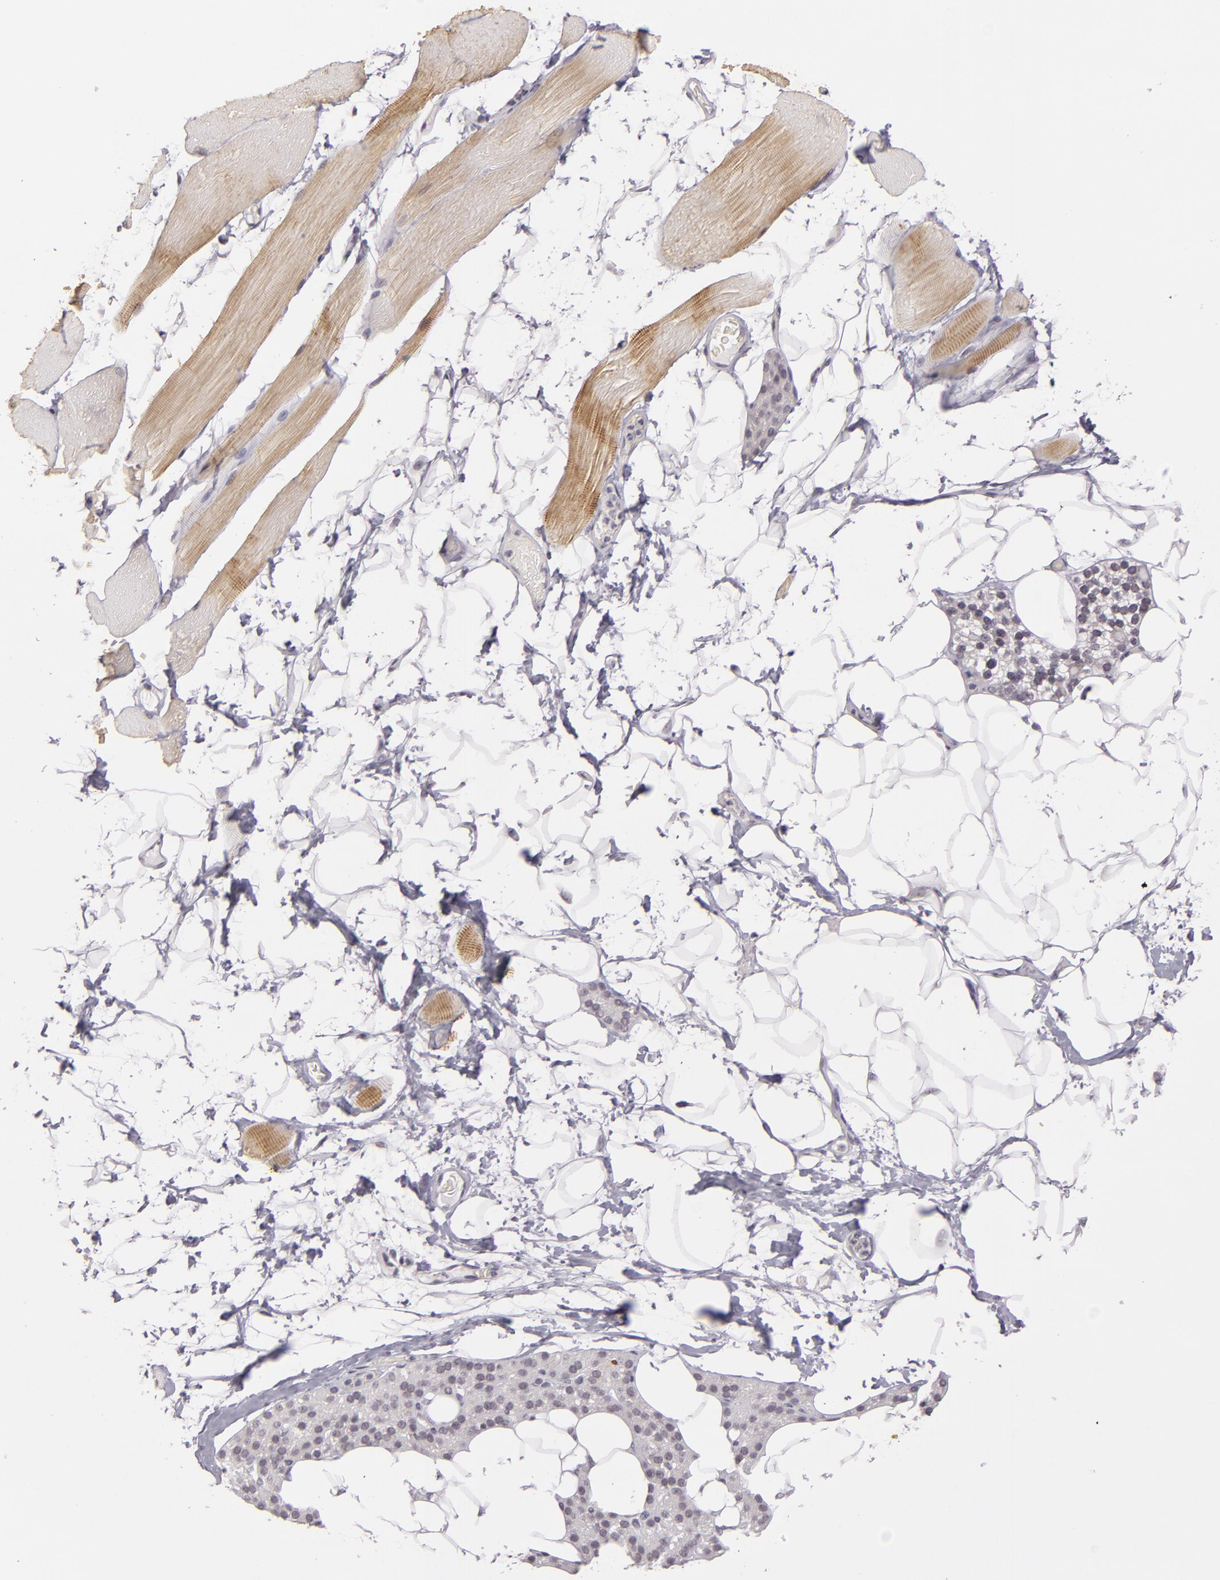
{"staining": {"intensity": "weak", "quantity": "25%-75%", "location": "cytoplasmic/membranous"}, "tissue": "skeletal muscle", "cell_type": "Myocytes", "image_type": "normal", "snomed": [{"axis": "morphology", "description": "Normal tissue, NOS"}, {"axis": "topography", "description": "Skeletal muscle"}, {"axis": "topography", "description": "Parathyroid gland"}], "caption": "This micrograph displays IHC staining of unremarkable human skeletal muscle, with low weak cytoplasmic/membranous positivity in approximately 25%-75% of myocytes.", "gene": "ZNF205", "patient": {"sex": "female", "age": 37}}